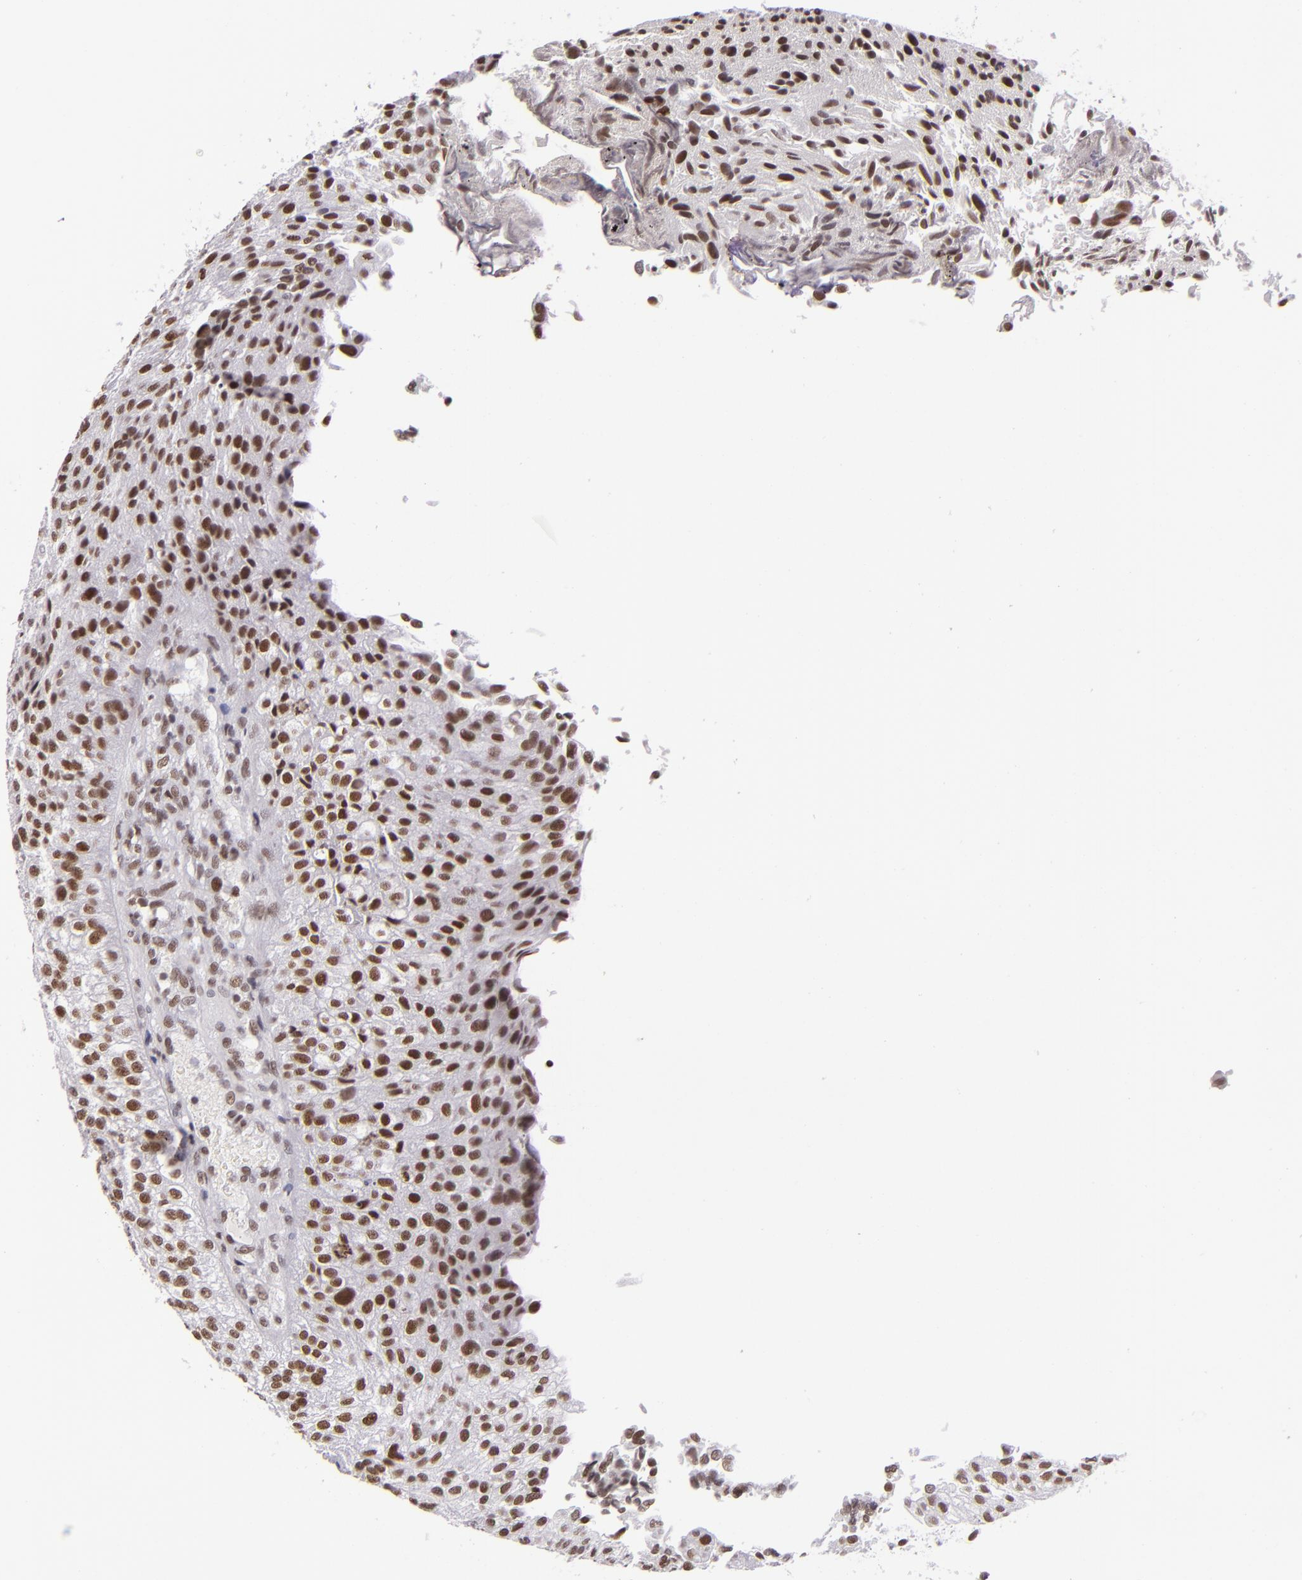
{"staining": {"intensity": "moderate", "quantity": ">75%", "location": "nuclear"}, "tissue": "urothelial cancer", "cell_type": "Tumor cells", "image_type": "cancer", "snomed": [{"axis": "morphology", "description": "Urothelial carcinoma, Low grade"}, {"axis": "topography", "description": "Urinary bladder"}], "caption": "This is a photomicrograph of immunohistochemistry staining of urothelial cancer, which shows moderate expression in the nuclear of tumor cells.", "gene": "BRD8", "patient": {"sex": "female", "age": 89}}